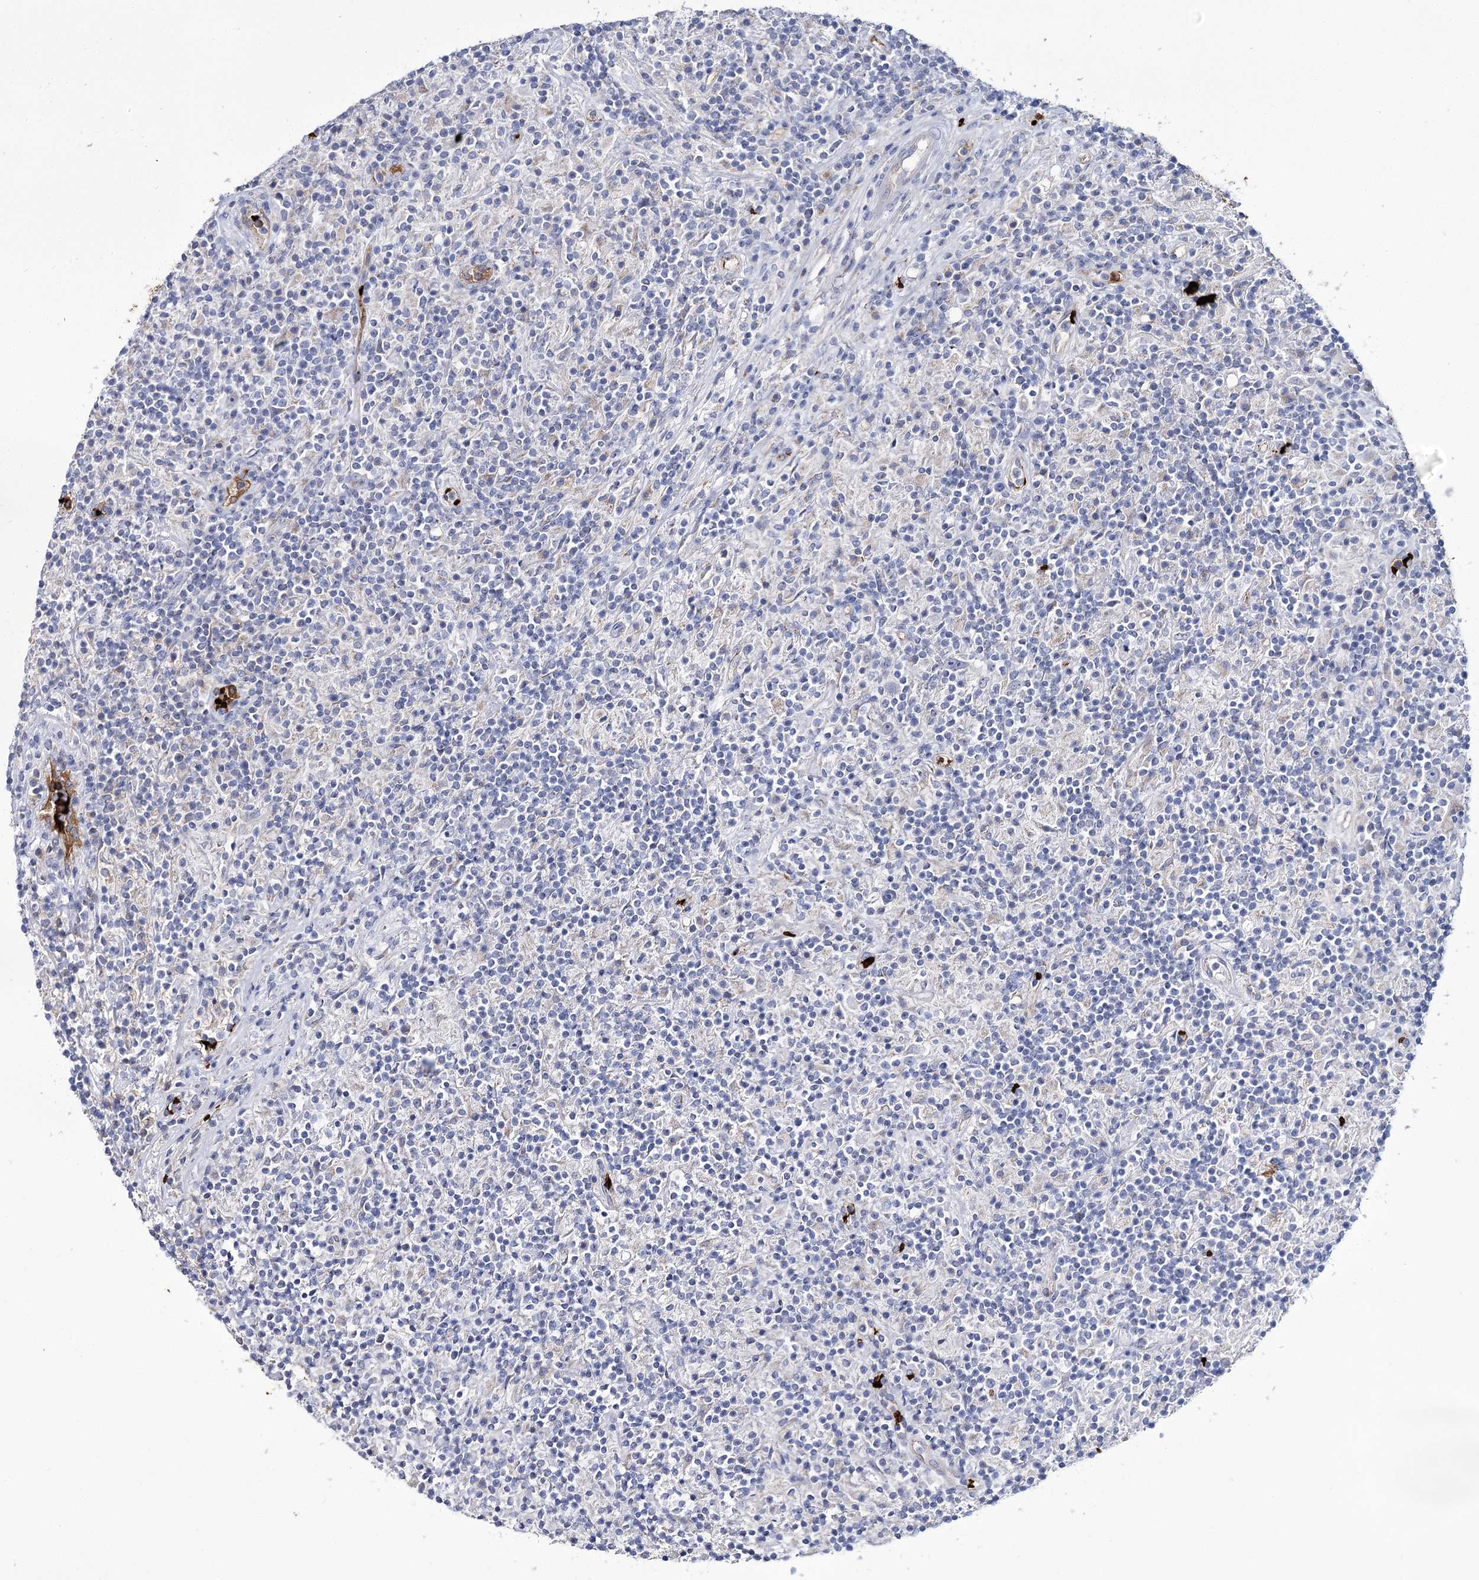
{"staining": {"intensity": "negative", "quantity": "none", "location": "none"}, "tissue": "lymphoma", "cell_type": "Tumor cells", "image_type": "cancer", "snomed": [{"axis": "morphology", "description": "Hodgkin's disease, NOS"}, {"axis": "topography", "description": "Lymph node"}], "caption": "High magnification brightfield microscopy of lymphoma stained with DAB (3,3'-diaminobenzidine) (brown) and counterstained with hematoxylin (blue): tumor cells show no significant expression. (Stains: DAB immunohistochemistry with hematoxylin counter stain, Microscopy: brightfield microscopy at high magnification).", "gene": "GBF1", "patient": {"sex": "male", "age": 70}}